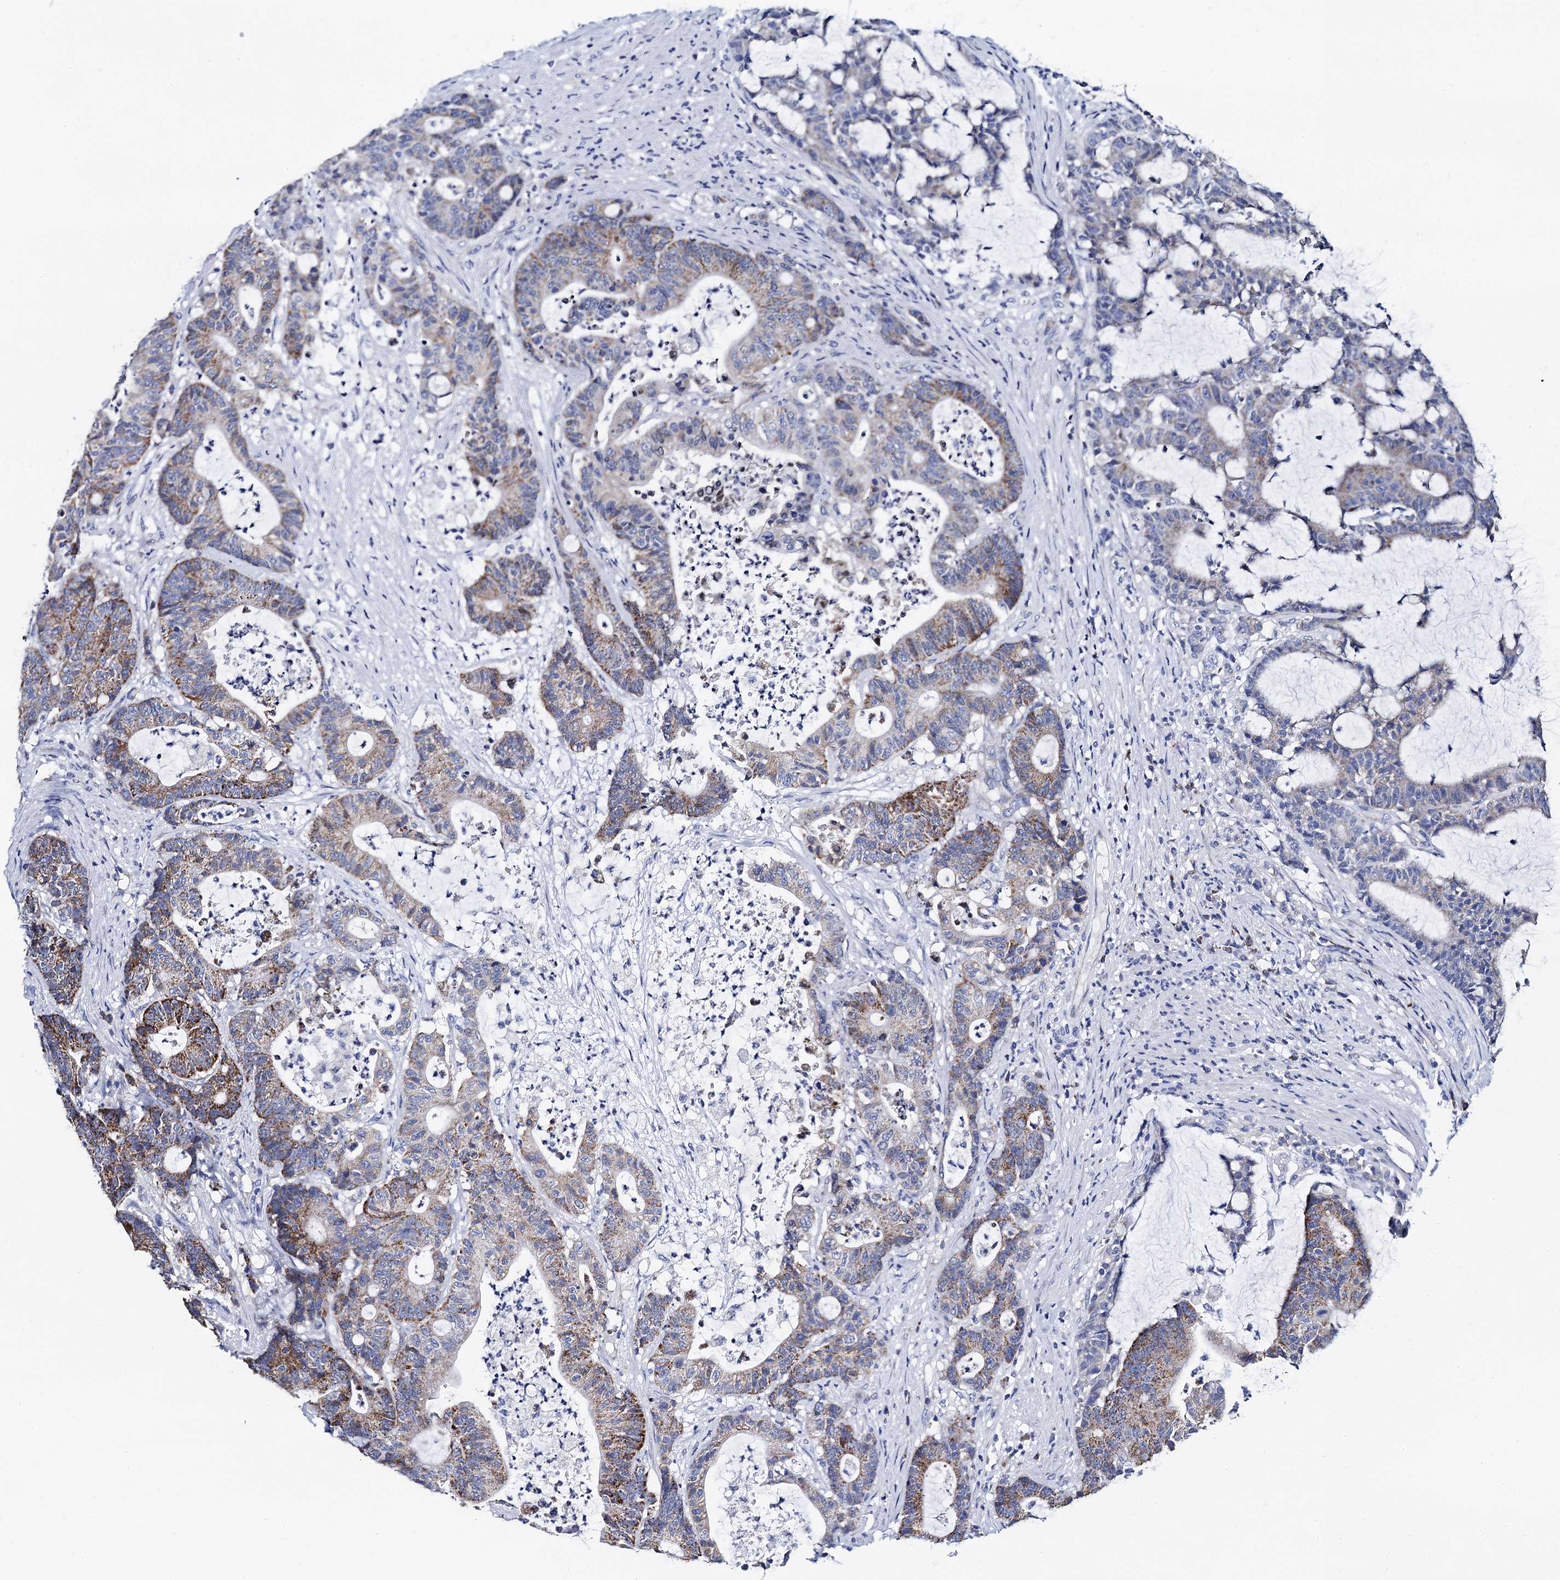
{"staining": {"intensity": "strong", "quantity": "25%-75%", "location": "cytoplasmic/membranous"}, "tissue": "colorectal cancer", "cell_type": "Tumor cells", "image_type": "cancer", "snomed": [{"axis": "morphology", "description": "Adenocarcinoma, NOS"}, {"axis": "topography", "description": "Colon"}], "caption": "A brown stain labels strong cytoplasmic/membranous positivity of a protein in human colorectal adenocarcinoma tumor cells. (brown staining indicates protein expression, while blue staining denotes nuclei).", "gene": "ACADSB", "patient": {"sex": "female", "age": 84}}